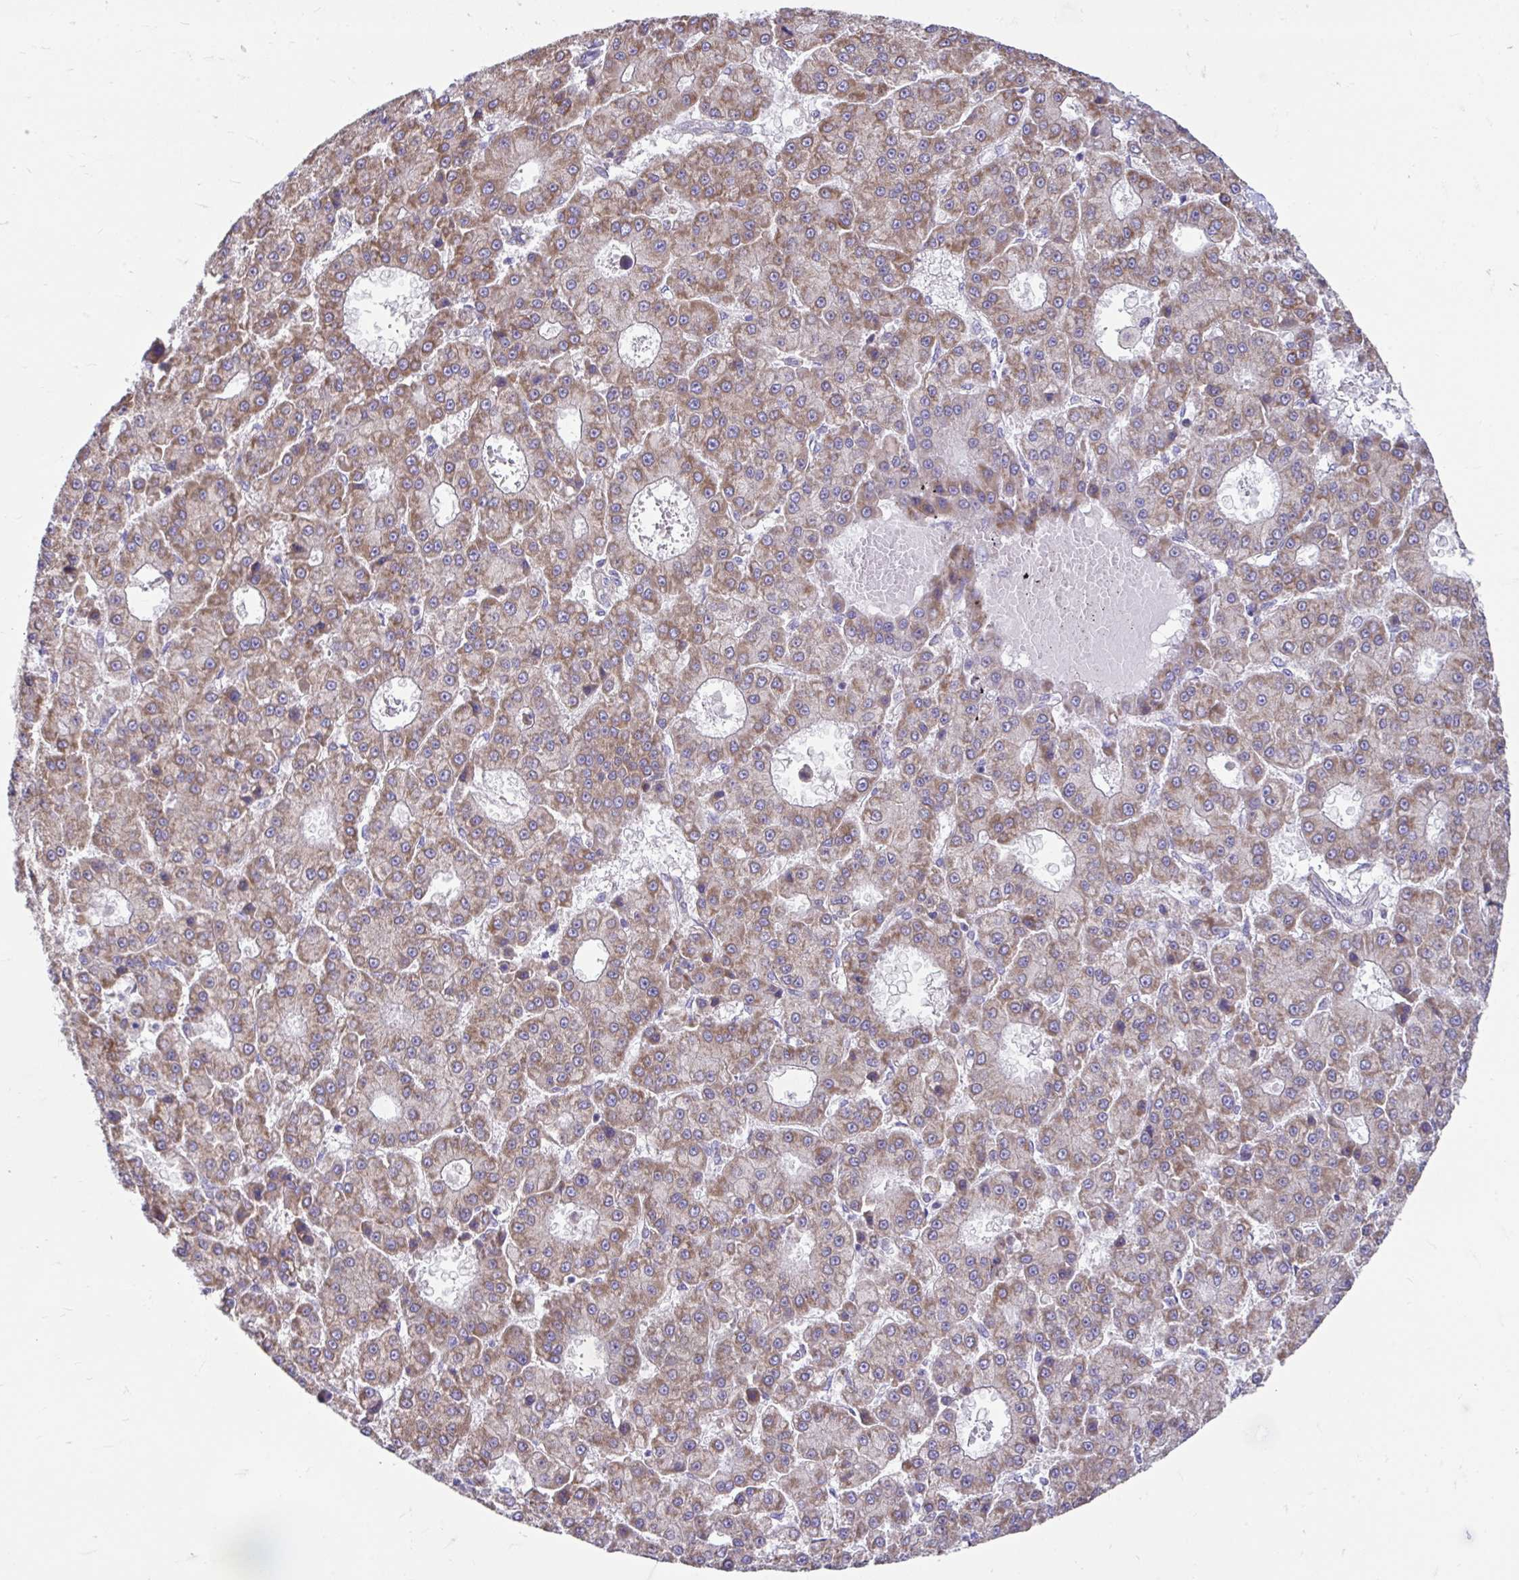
{"staining": {"intensity": "moderate", "quantity": ">75%", "location": "cytoplasmic/membranous"}, "tissue": "liver cancer", "cell_type": "Tumor cells", "image_type": "cancer", "snomed": [{"axis": "morphology", "description": "Carcinoma, Hepatocellular, NOS"}, {"axis": "topography", "description": "Liver"}], "caption": "Immunohistochemical staining of liver cancer displays medium levels of moderate cytoplasmic/membranous staining in approximately >75% of tumor cells.", "gene": "LINGO4", "patient": {"sex": "male", "age": 70}}